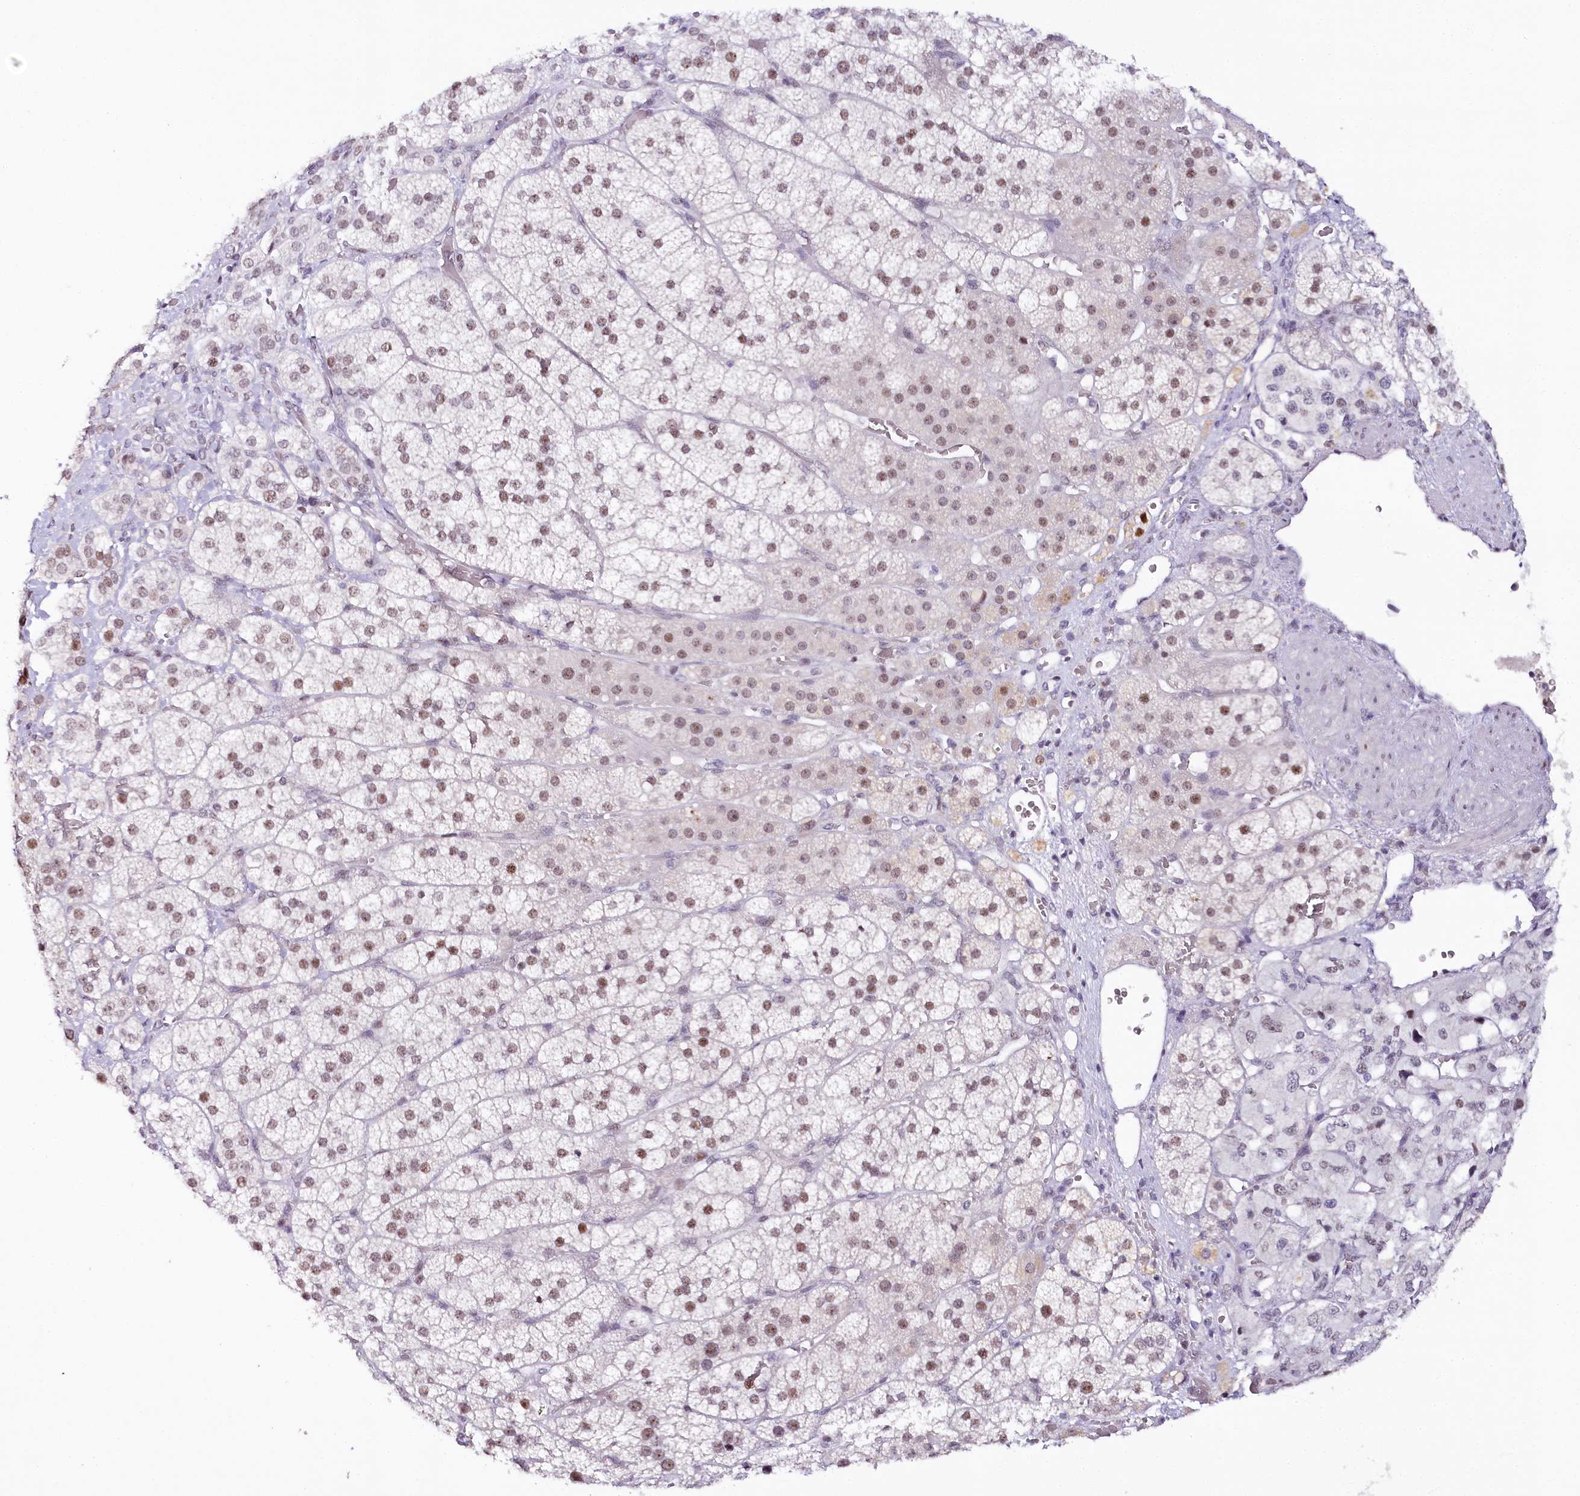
{"staining": {"intensity": "weak", "quantity": ">75%", "location": "nuclear"}, "tissue": "adrenal gland", "cell_type": "Glandular cells", "image_type": "normal", "snomed": [{"axis": "morphology", "description": "Normal tissue, NOS"}, {"axis": "topography", "description": "Adrenal gland"}], "caption": "A histopathology image showing weak nuclear staining in about >75% of glandular cells in normal adrenal gland, as visualized by brown immunohistochemical staining.", "gene": "TP53", "patient": {"sex": "female", "age": 44}}